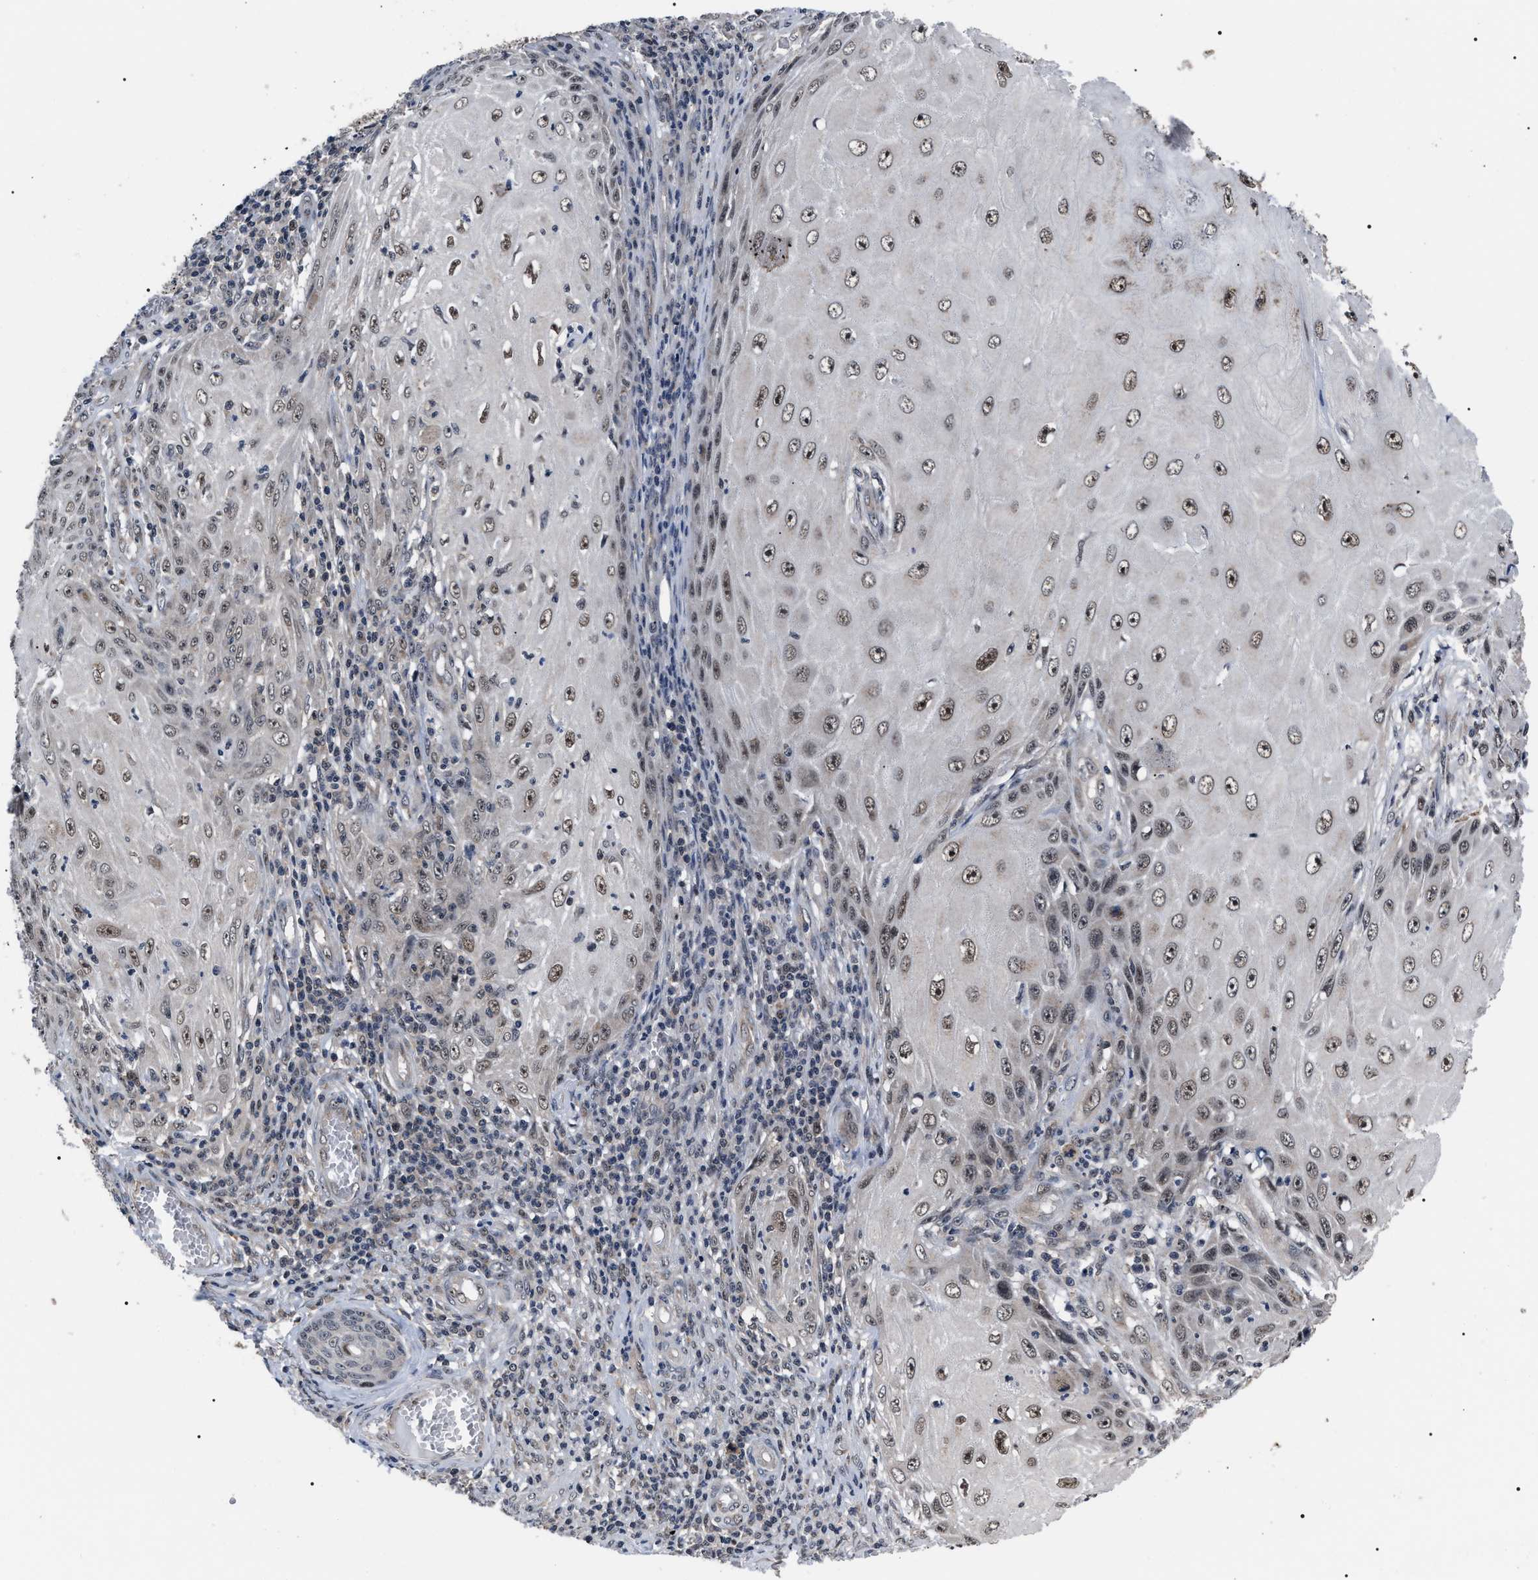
{"staining": {"intensity": "weak", "quantity": ">75%", "location": "nuclear"}, "tissue": "skin cancer", "cell_type": "Tumor cells", "image_type": "cancer", "snomed": [{"axis": "morphology", "description": "Squamous cell carcinoma, NOS"}, {"axis": "topography", "description": "Skin"}], "caption": "IHC of human skin cancer (squamous cell carcinoma) exhibits low levels of weak nuclear expression in approximately >75% of tumor cells.", "gene": "CSNK2A1", "patient": {"sex": "female", "age": 73}}